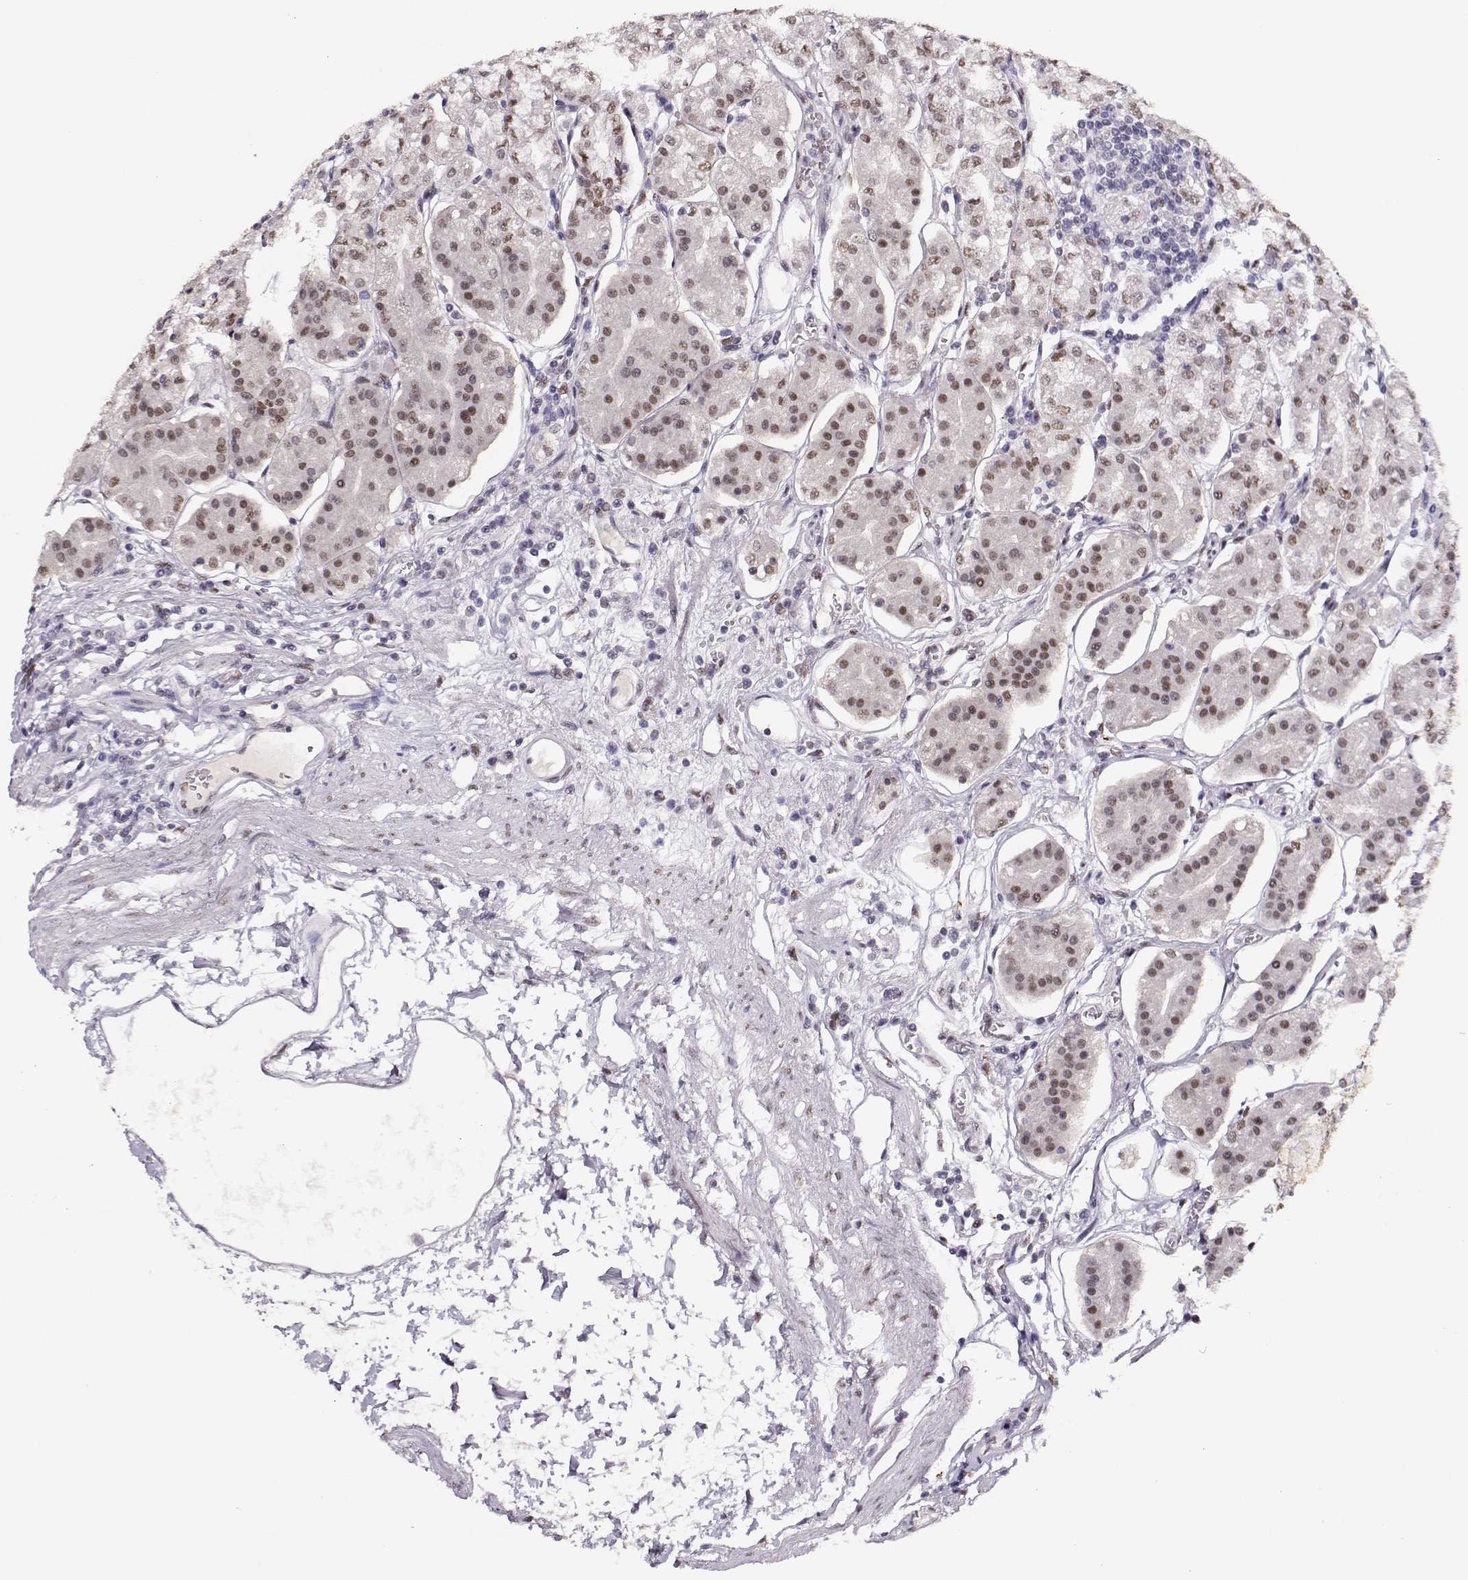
{"staining": {"intensity": "moderate", "quantity": ">75%", "location": "nuclear"}, "tissue": "stomach", "cell_type": "Glandular cells", "image_type": "normal", "snomed": [{"axis": "morphology", "description": "Normal tissue, NOS"}, {"axis": "topography", "description": "Skeletal muscle"}, {"axis": "topography", "description": "Stomach"}], "caption": "Moderate nuclear expression for a protein is seen in approximately >75% of glandular cells of normal stomach using immunohistochemistry (IHC).", "gene": "POLI", "patient": {"sex": "female", "age": 57}}